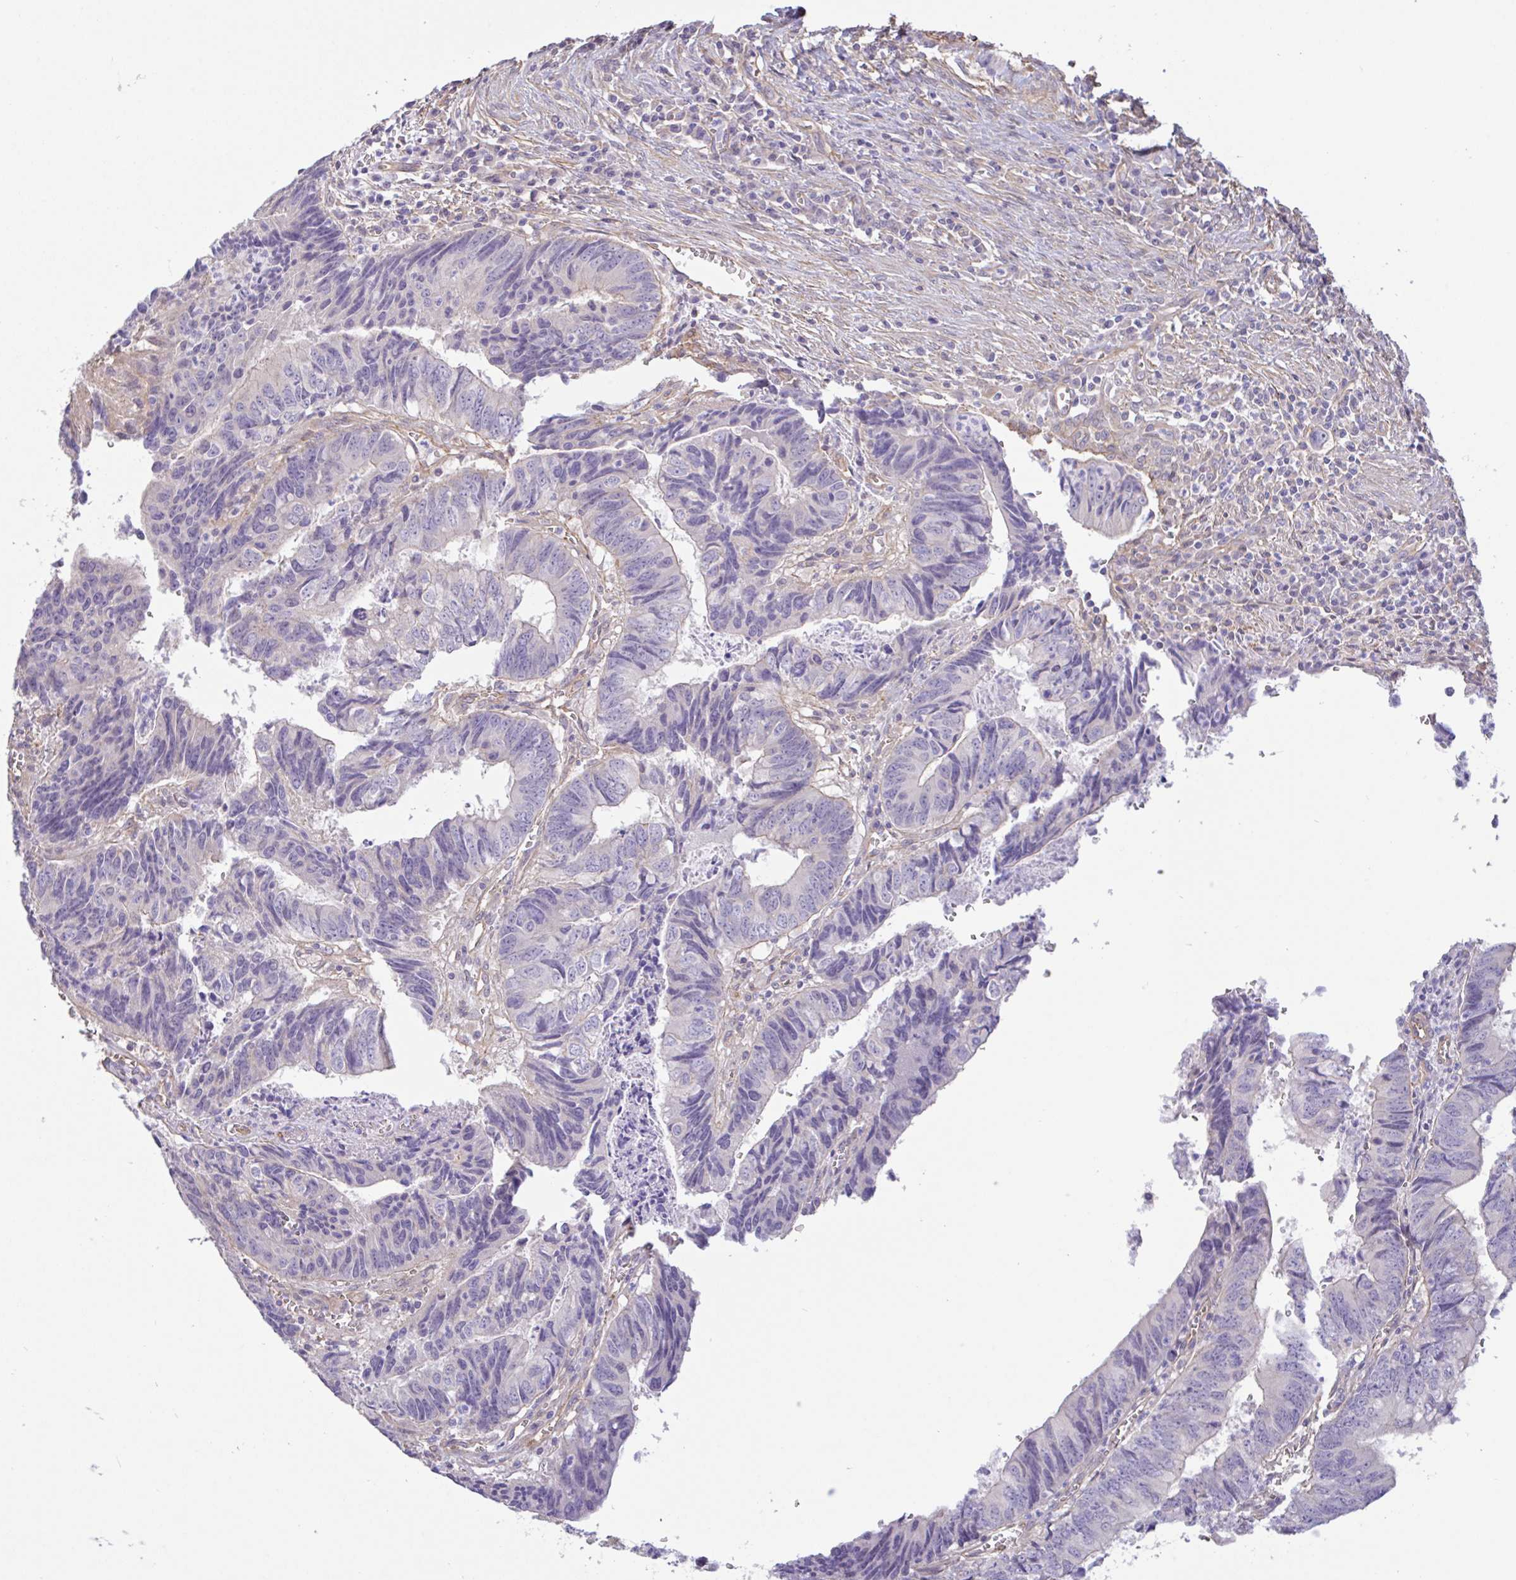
{"staining": {"intensity": "negative", "quantity": "none", "location": "none"}, "tissue": "colorectal cancer", "cell_type": "Tumor cells", "image_type": "cancer", "snomed": [{"axis": "morphology", "description": "Adenocarcinoma, NOS"}, {"axis": "topography", "description": "Colon"}], "caption": "A high-resolution micrograph shows immunohistochemistry staining of colorectal cancer (adenocarcinoma), which displays no significant staining in tumor cells.", "gene": "PLCD4", "patient": {"sex": "male", "age": 86}}